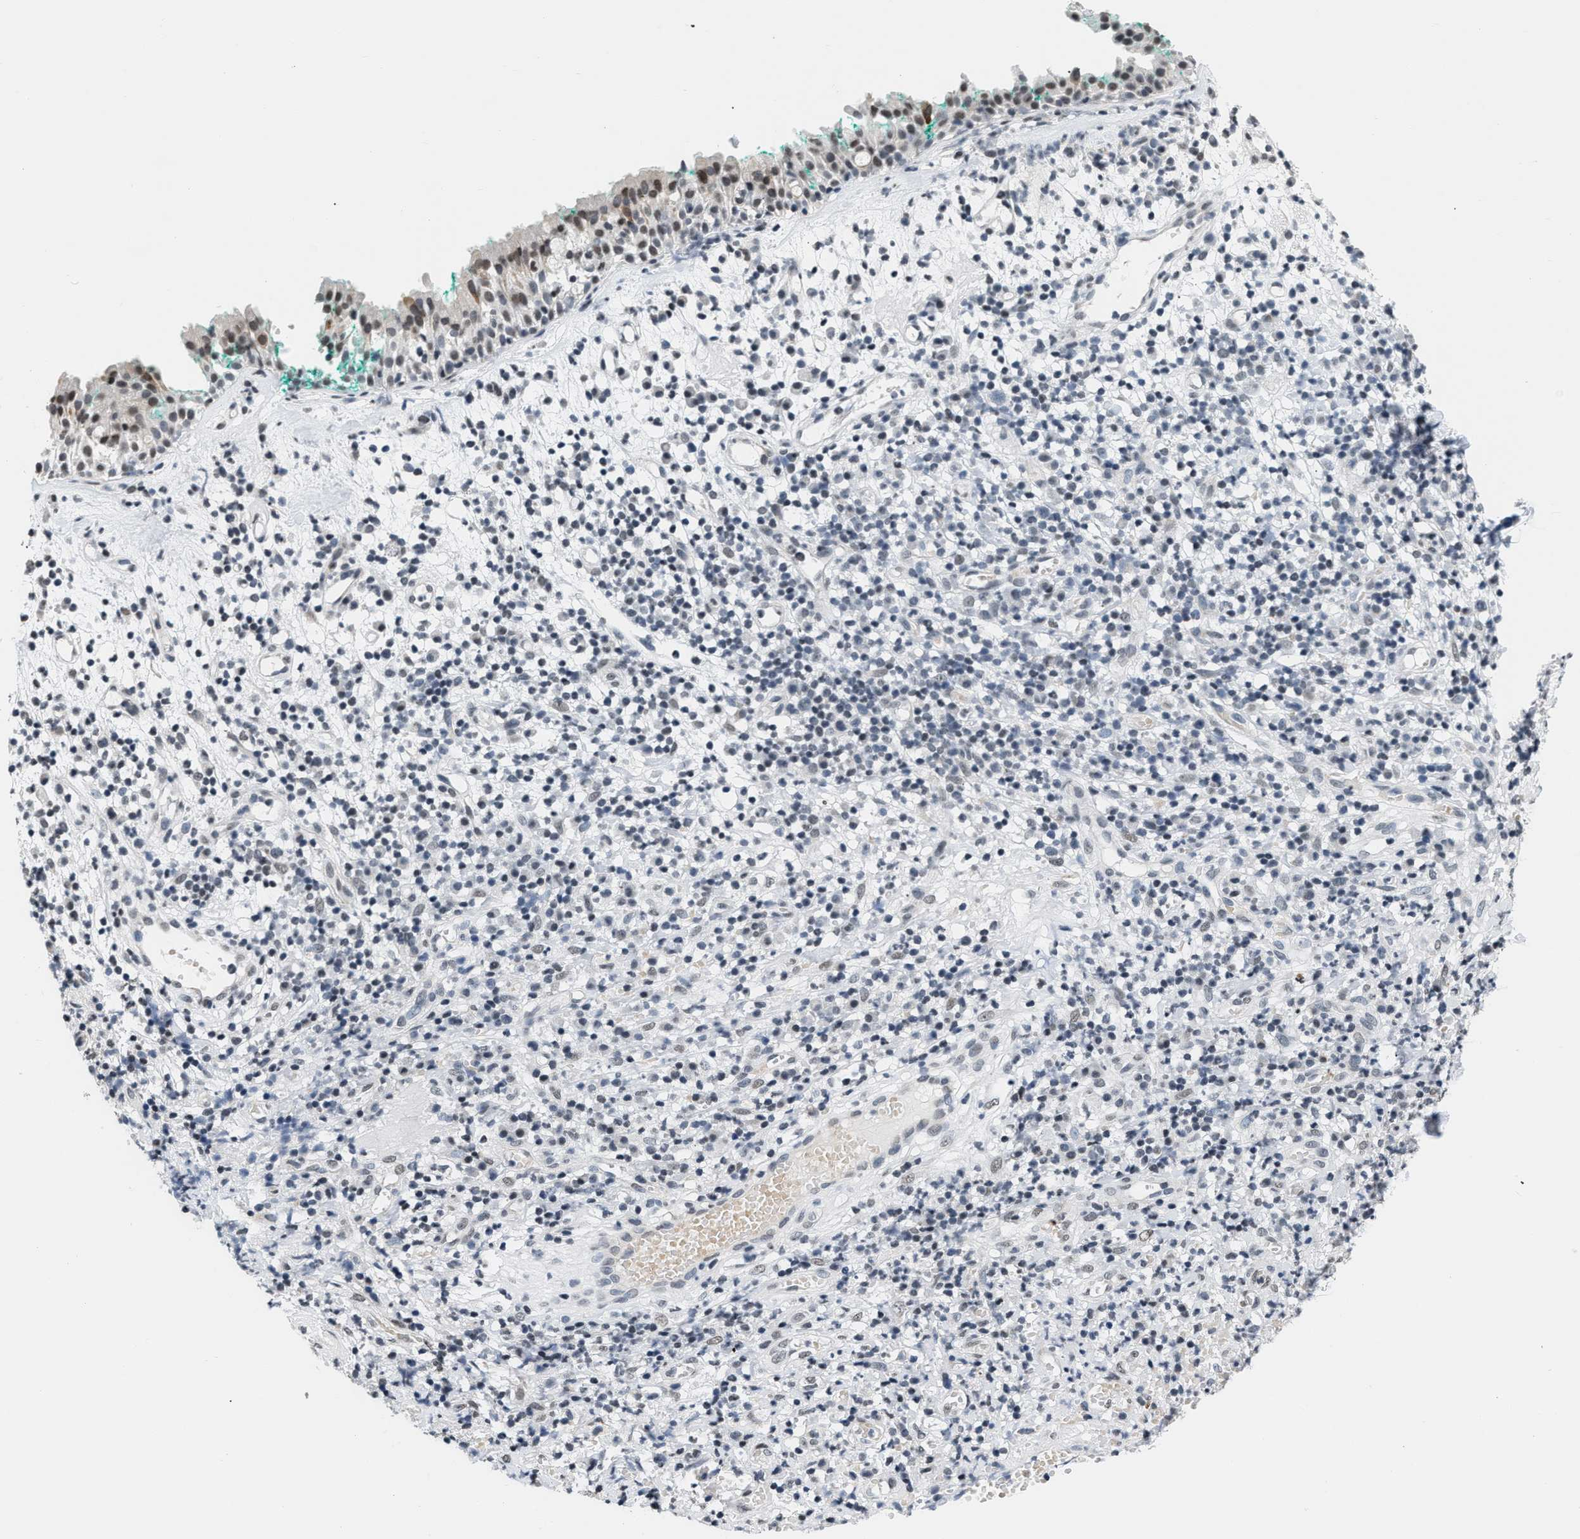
{"staining": {"intensity": "moderate", "quantity": "25%-75%", "location": "cytoplasmic/membranous,nuclear"}, "tissue": "nasopharynx", "cell_type": "Respiratory epithelial cells", "image_type": "normal", "snomed": [{"axis": "morphology", "description": "Normal tissue, NOS"}, {"axis": "morphology", "description": "Basal cell carcinoma"}, {"axis": "topography", "description": "Cartilage tissue"}, {"axis": "topography", "description": "Nasopharynx"}, {"axis": "topography", "description": "Oral tissue"}], "caption": "A high-resolution image shows IHC staining of unremarkable nasopharynx, which exhibits moderate cytoplasmic/membranous,nuclear positivity in approximately 25%-75% of respiratory epithelial cells. (DAB (3,3'-diaminobenzidine) IHC, brown staining for protein, blue staining for nuclei).", "gene": "RAF1", "patient": {"sex": "female", "age": 77}}